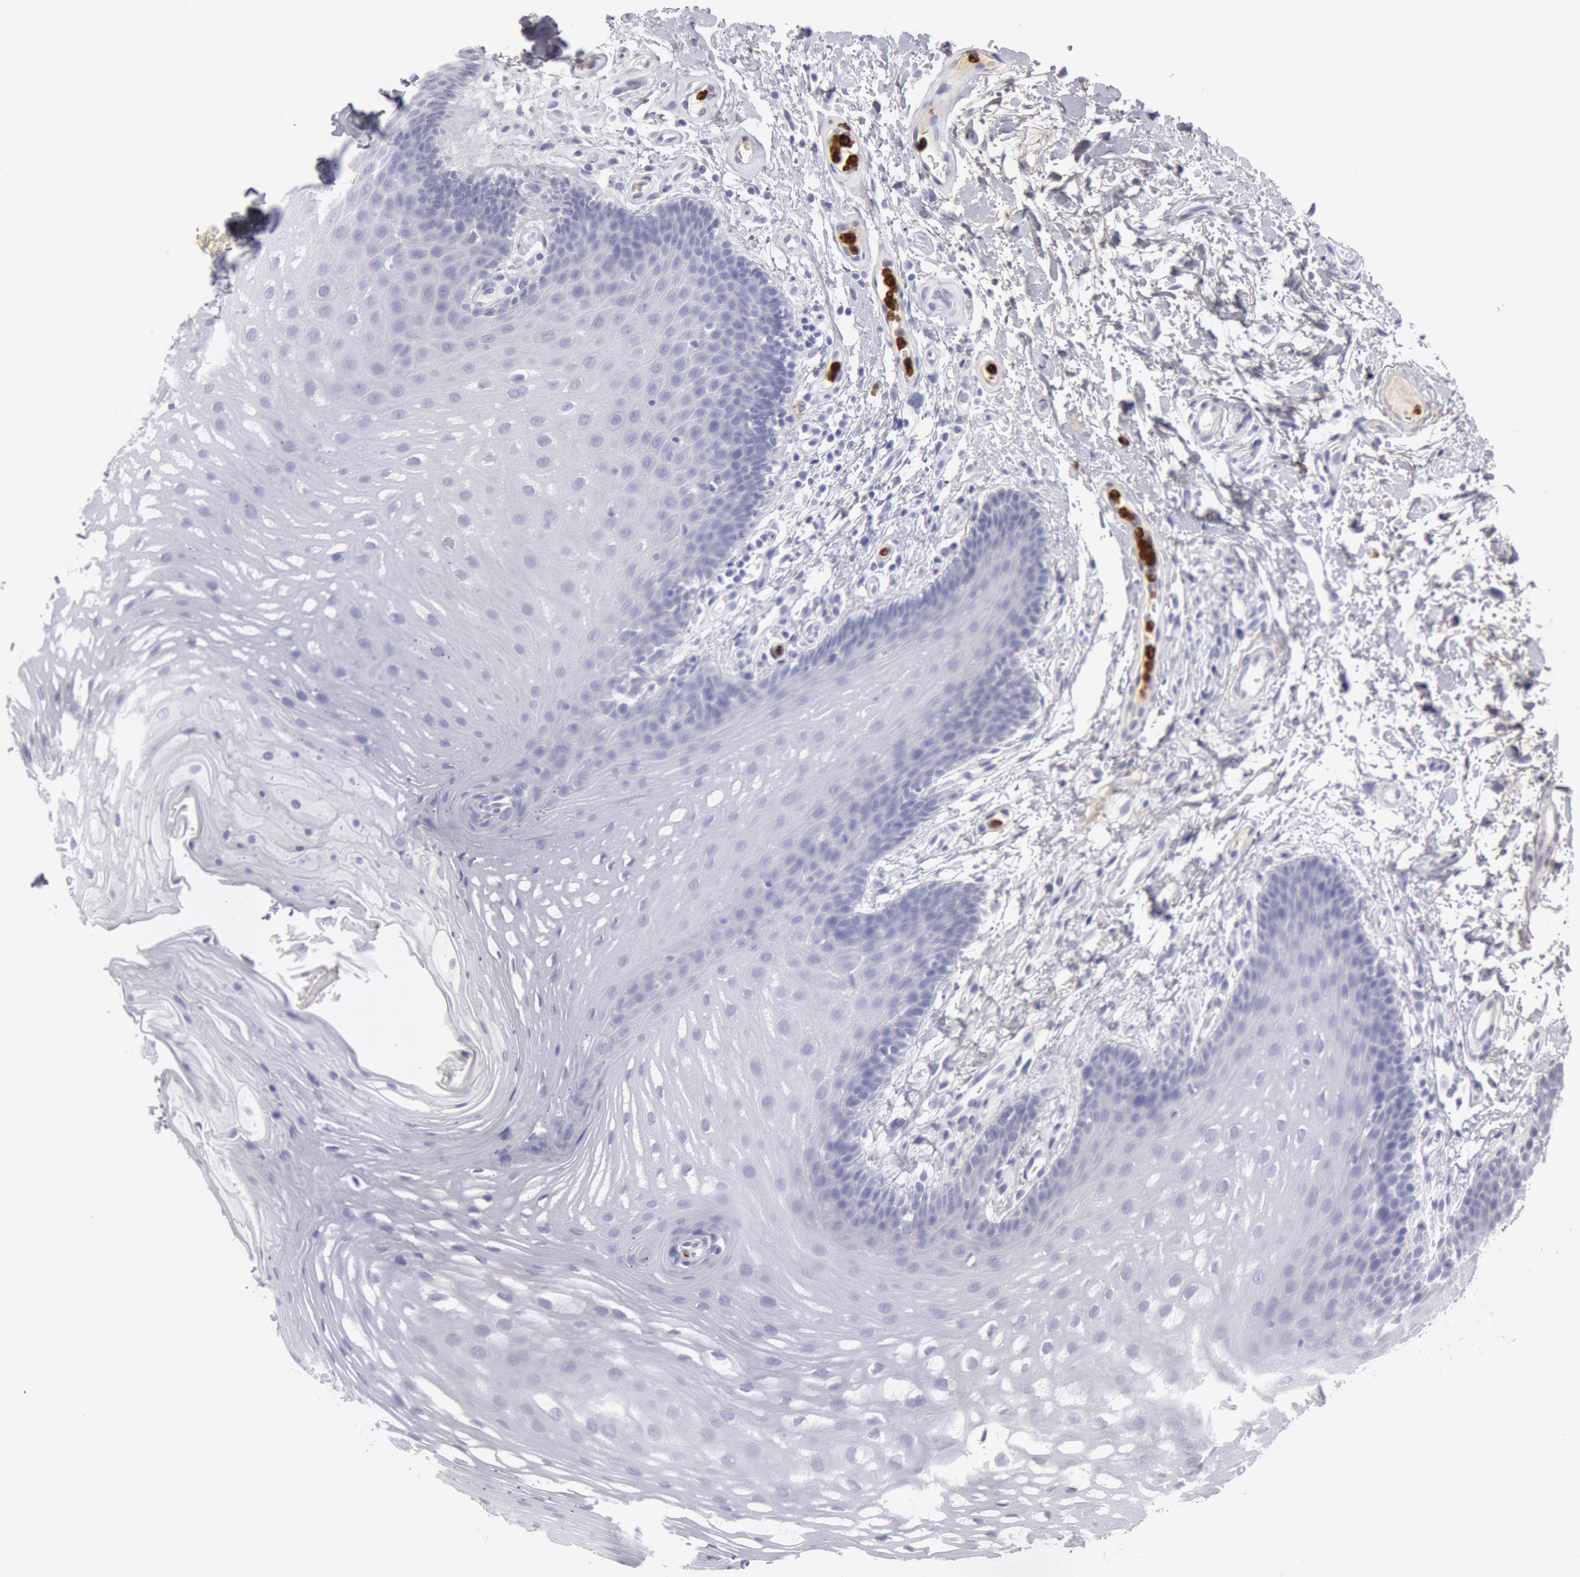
{"staining": {"intensity": "negative", "quantity": "none", "location": "none"}, "tissue": "oral mucosa", "cell_type": "Squamous epithelial cells", "image_type": "normal", "snomed": [{"axis": "morphology", "description": "Normal tissue, NOS"}, {"axis": "topography", "description": "Oral tissue"}], "caption": "Immunohistochemical staining of unremarkable human oral mucosa displays no significant expression in squamous epithelial cells. (DAB (3,3'-diaminobenzidine) IHC with hematoxylin counter stain).", "gene": "FCN1", "patient": {"sex": "male", "age": 62}}